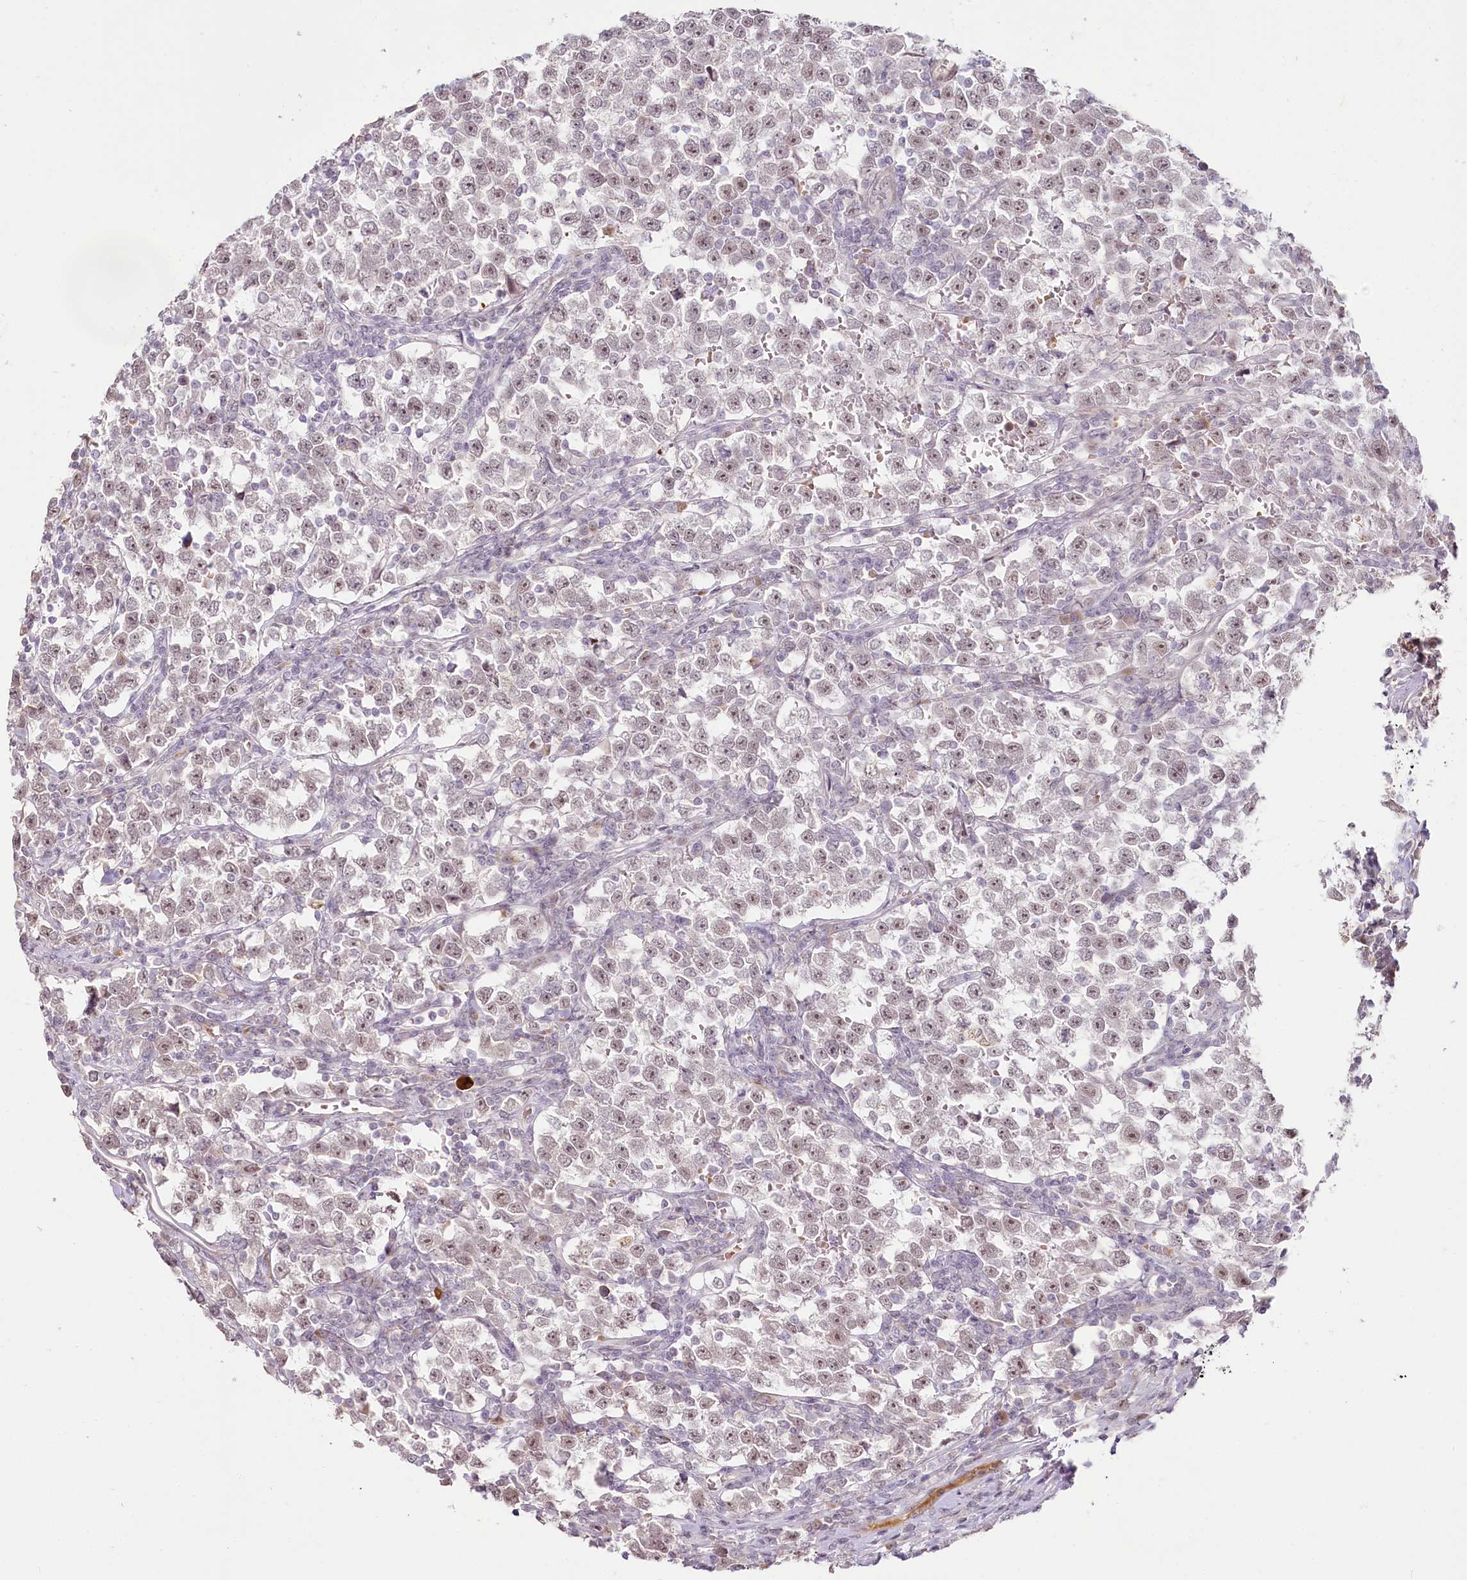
{"staining": {"intensity": "weak", "quantity": ">75%", "location": "nuclear"}, "tissue": "testis cancer", "cell_type": "Tumor cells", "image_type": "cancer", "snomed": [{"axis": "morphology", "description": "Normal tissue, NOS"}, {"axis": "morphology", "description": "Seminoma, NOS"}, {"axis": "topography", "description": "Testis"}], "caption": "High-magnification brightfield microscopy of testis cancer (seminoma) stained with DAB (3,3'-diaminobenzidine) (brown) and counterstained with hematoxylin (blue). tumor cells exhibit weak nuclear staining is present in about>75% of cells.", "gene": "EXOSC7", "patient": {"sex": "male", "age": 43}}